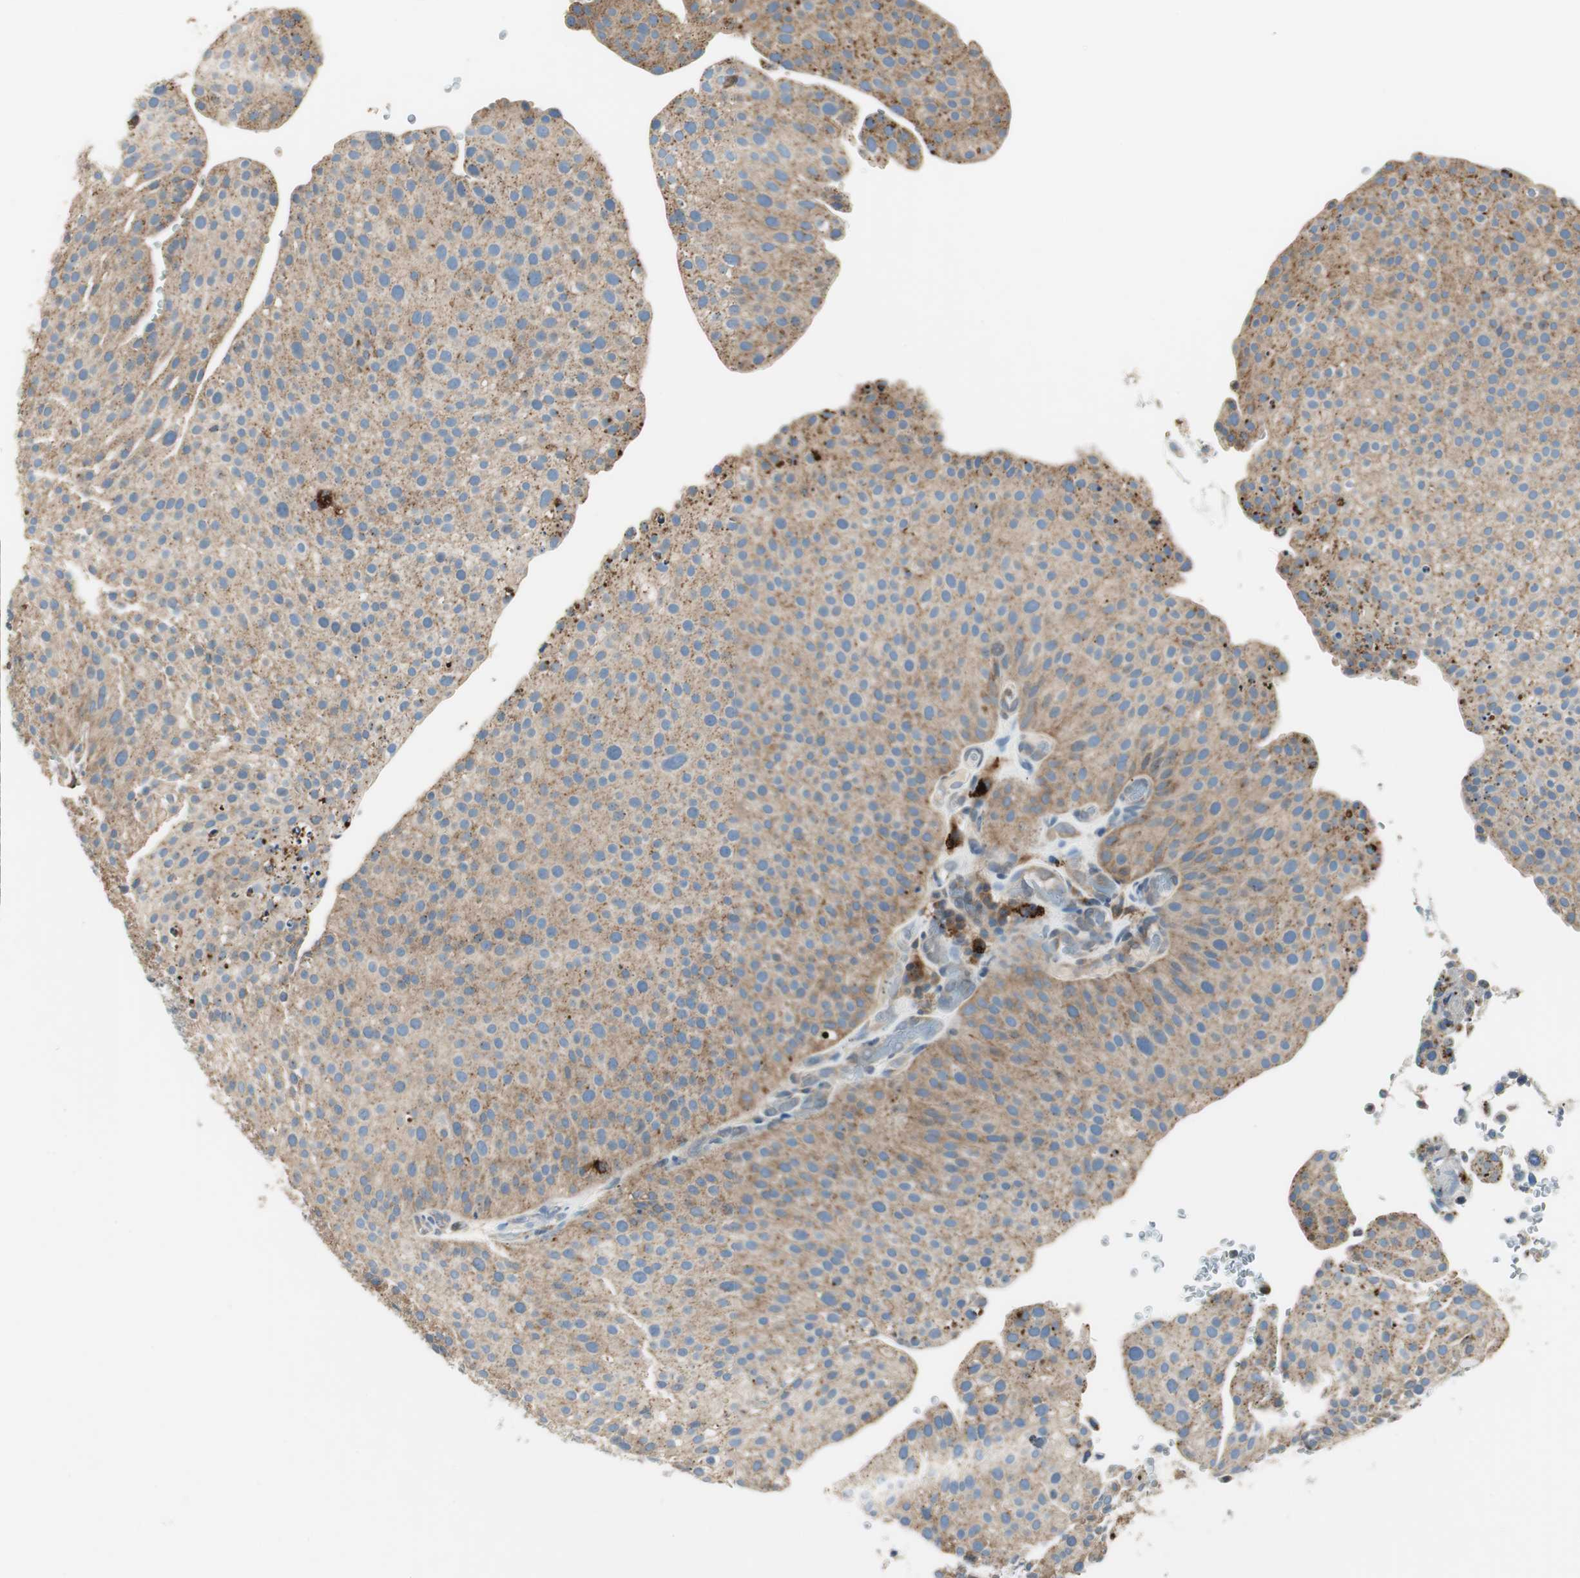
{"staining": {"intensity": "moderate", "quantity": ">75%", "location": "cytoplasmic/membranous"}, "tissue": "urothelial cancer", "cell_type": "Tumor cells", "image_type": "cancer", "snomed": [{"axis": "morphology", "description": "Urothelial carcinoma, Low grade"}, {"axis": "topography", "description": "Smooth muscle"}, {"axis": "topography", "description": "Urinary bladder"}], "caption": "Brown immunohistochemical staining in human urothelial carcinoma (low-grade) exhibits moderate cytoplasmic/membranous positivity in approximately >75% of tumor cells.", "gene": "NCK1", "patient": {"sex": "male", "age": 60}}